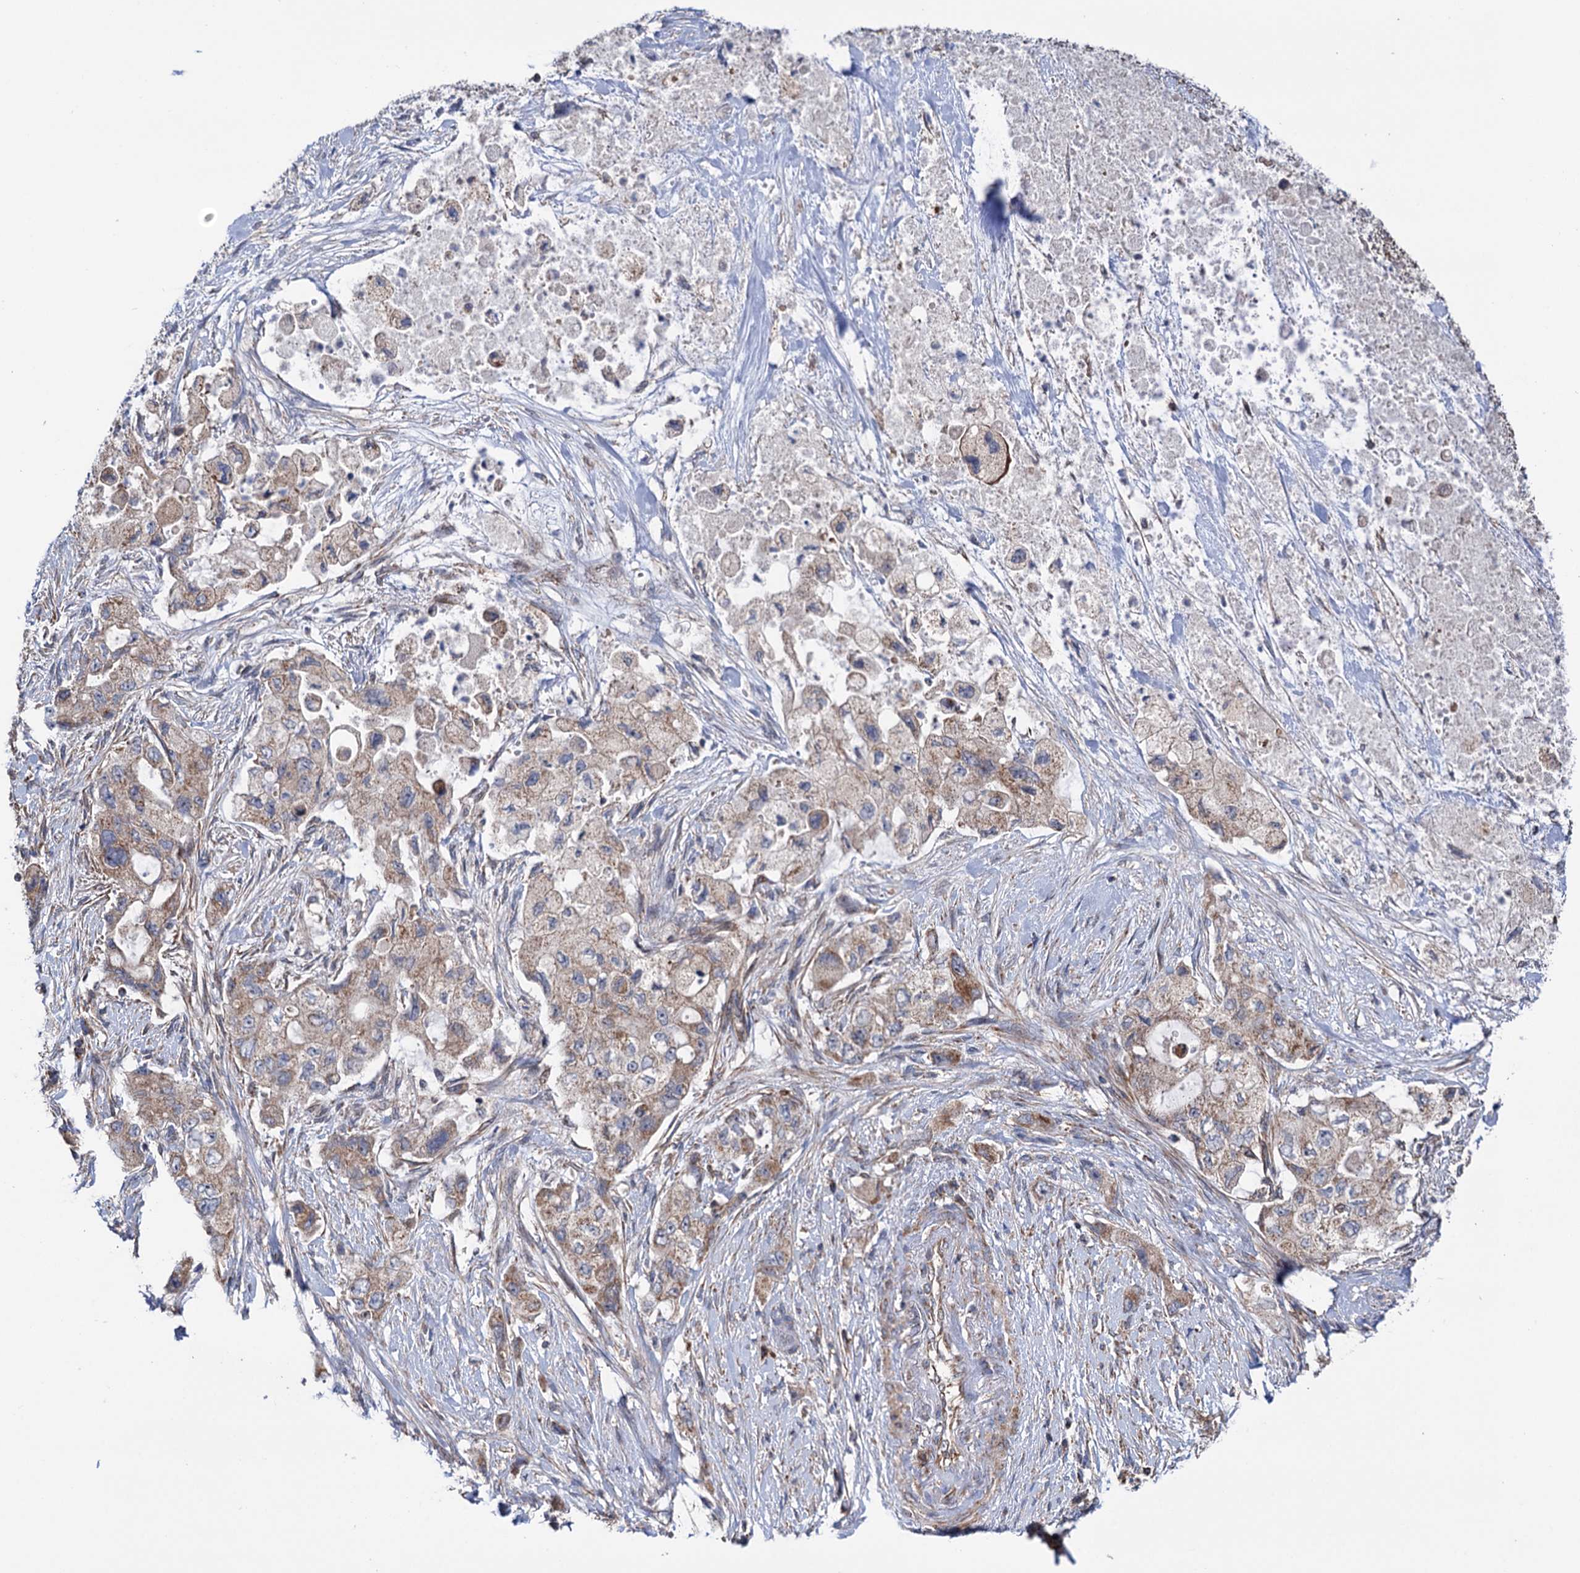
{"staining": {"intensity": "moderate", "quantity": "25%-75%", "location": "cytoplasmic/membranous"}, "tissue": "pancreatic cancer", "cell_type": "Tumor cells", "image_type": "cancer", "snomed": [{"axis": "morphology", "description": "Adenocarcinoma, NOS"}, {"axis": "topography", "description": "Pancreas"}], "caption": "Immunohistochemistry (IHC) of adenocarcinoma (pancreatic) demonstrates medium levels of moderate cytoplasmic/membranous staining in approximately 25%-75% of tumor cells. (Stains: DAB (3,3'-diaminobenzidine) in brown, nuclei in blue, Microscopy: brightfield microscopy at high magnification).", "gene": "SUCLA2", "patient": {"sex": "female", "age": 73}}